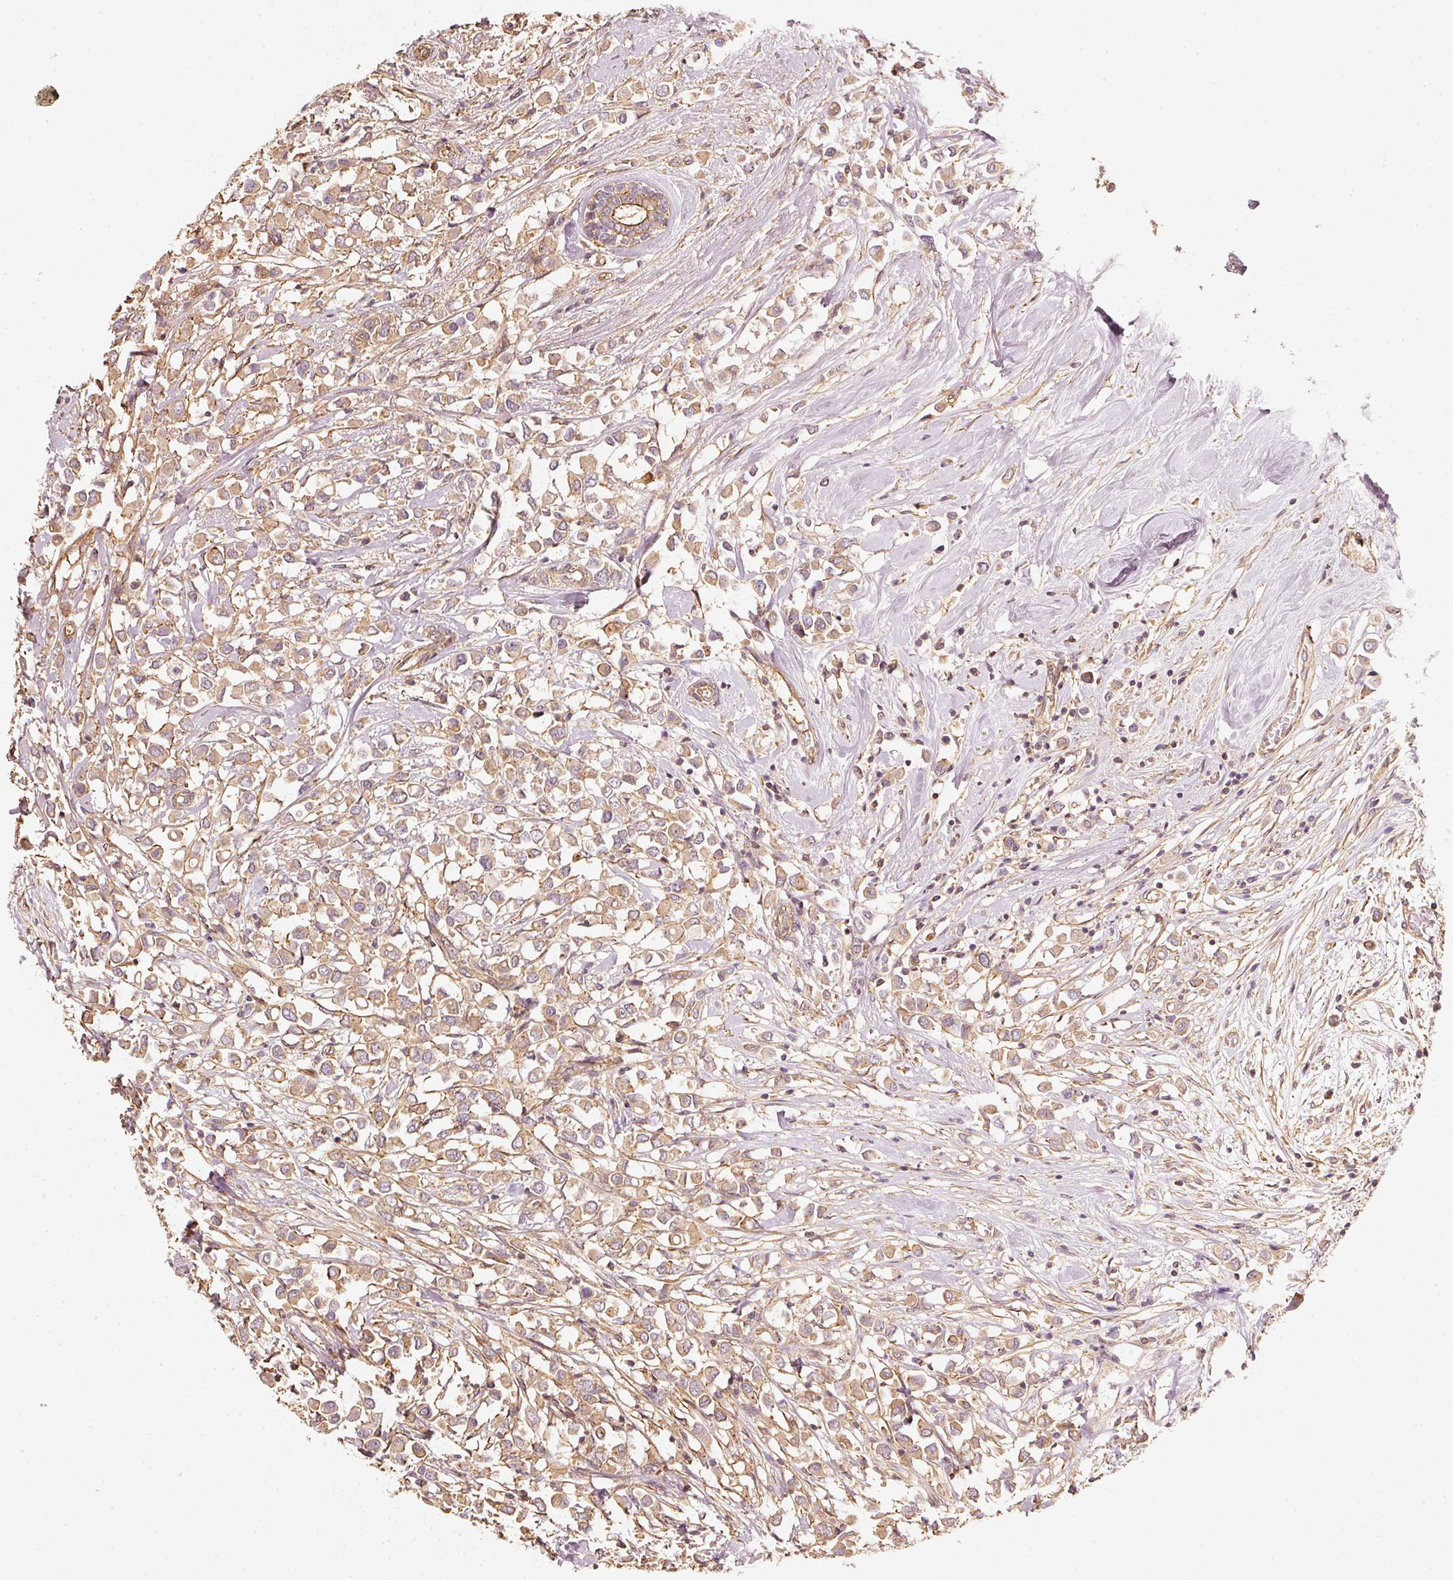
{"staining": {"intensity": "moderate", "quantity": ">75%", "location": "cytoplasmic/membranous"}, "tissue": "breast cancer", "cell_type": "Tumor cells", "image_type": "cancer", "snomed": [{"axis": "morphology", "description": "Duct carcinoma"}, {"axis": "topography", "description": "Breast"}], "caption": "A medium amount of moderate cytoplasmic/membranous positivity is present in about >75% of tumor cells in breast infiltrating ductal carcinoma tissue.", "gene": "CEP95", "patient": {"sex": "female", "age": 61}}